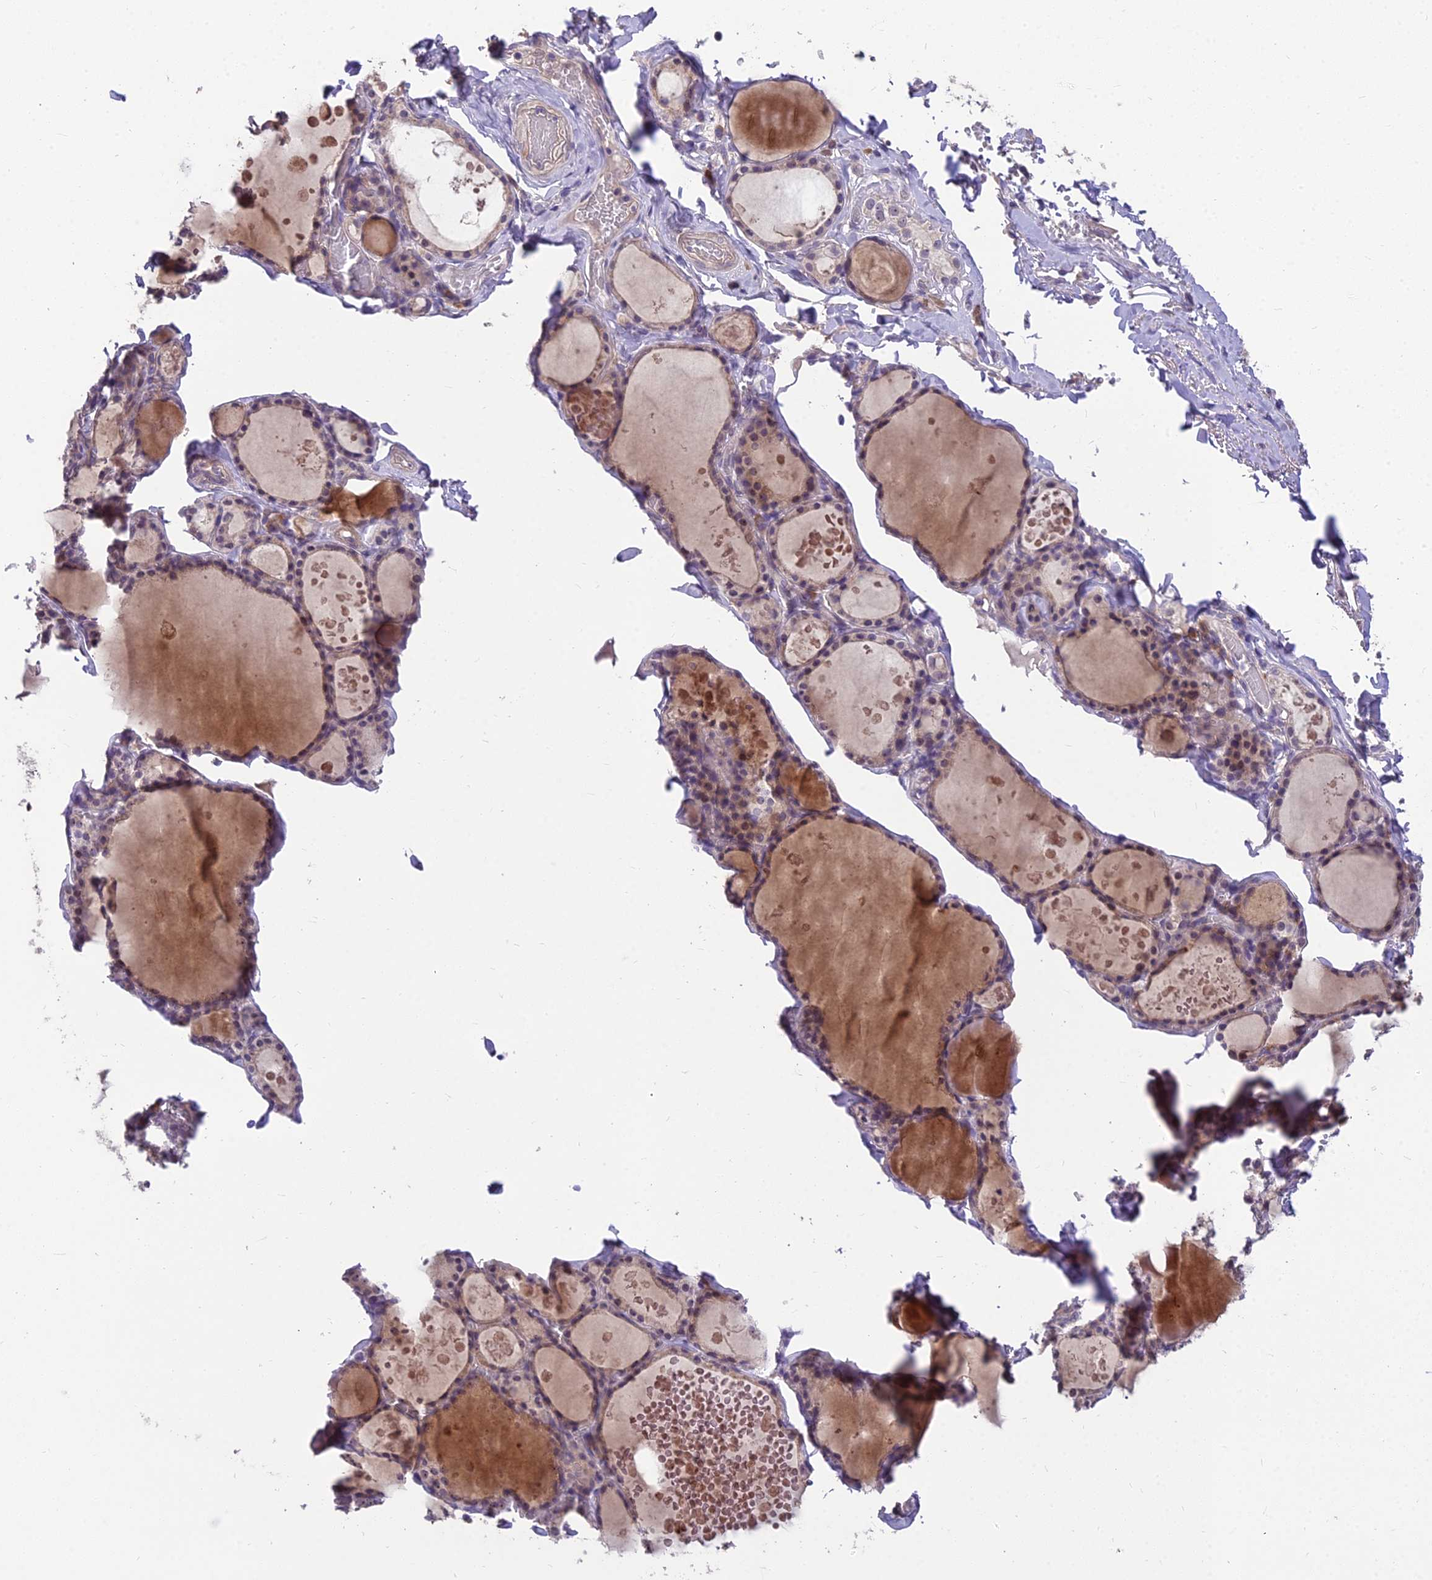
{"staining": {"intensity": "weak", "quantity": "25%-75%", "location": "cytoplasmic/membranous"}, "tissue": "thyroid gland", "cell_type": "Glandular cells", "image_type": "normal", "snomed": [{"axis": "morphology", "description": "Normal tissue, NOS"}, {"axis": "topography", "description": "Thyroid gland"}], "caption": "DAB immunohistochemical staining of benign thyroid gland shows weak cytoplasmic/membranous protein expression in approximately 25%-75% of glandular cells.", "gene": "ZNF333", "patient": {"sex": "male", "age": 56}}